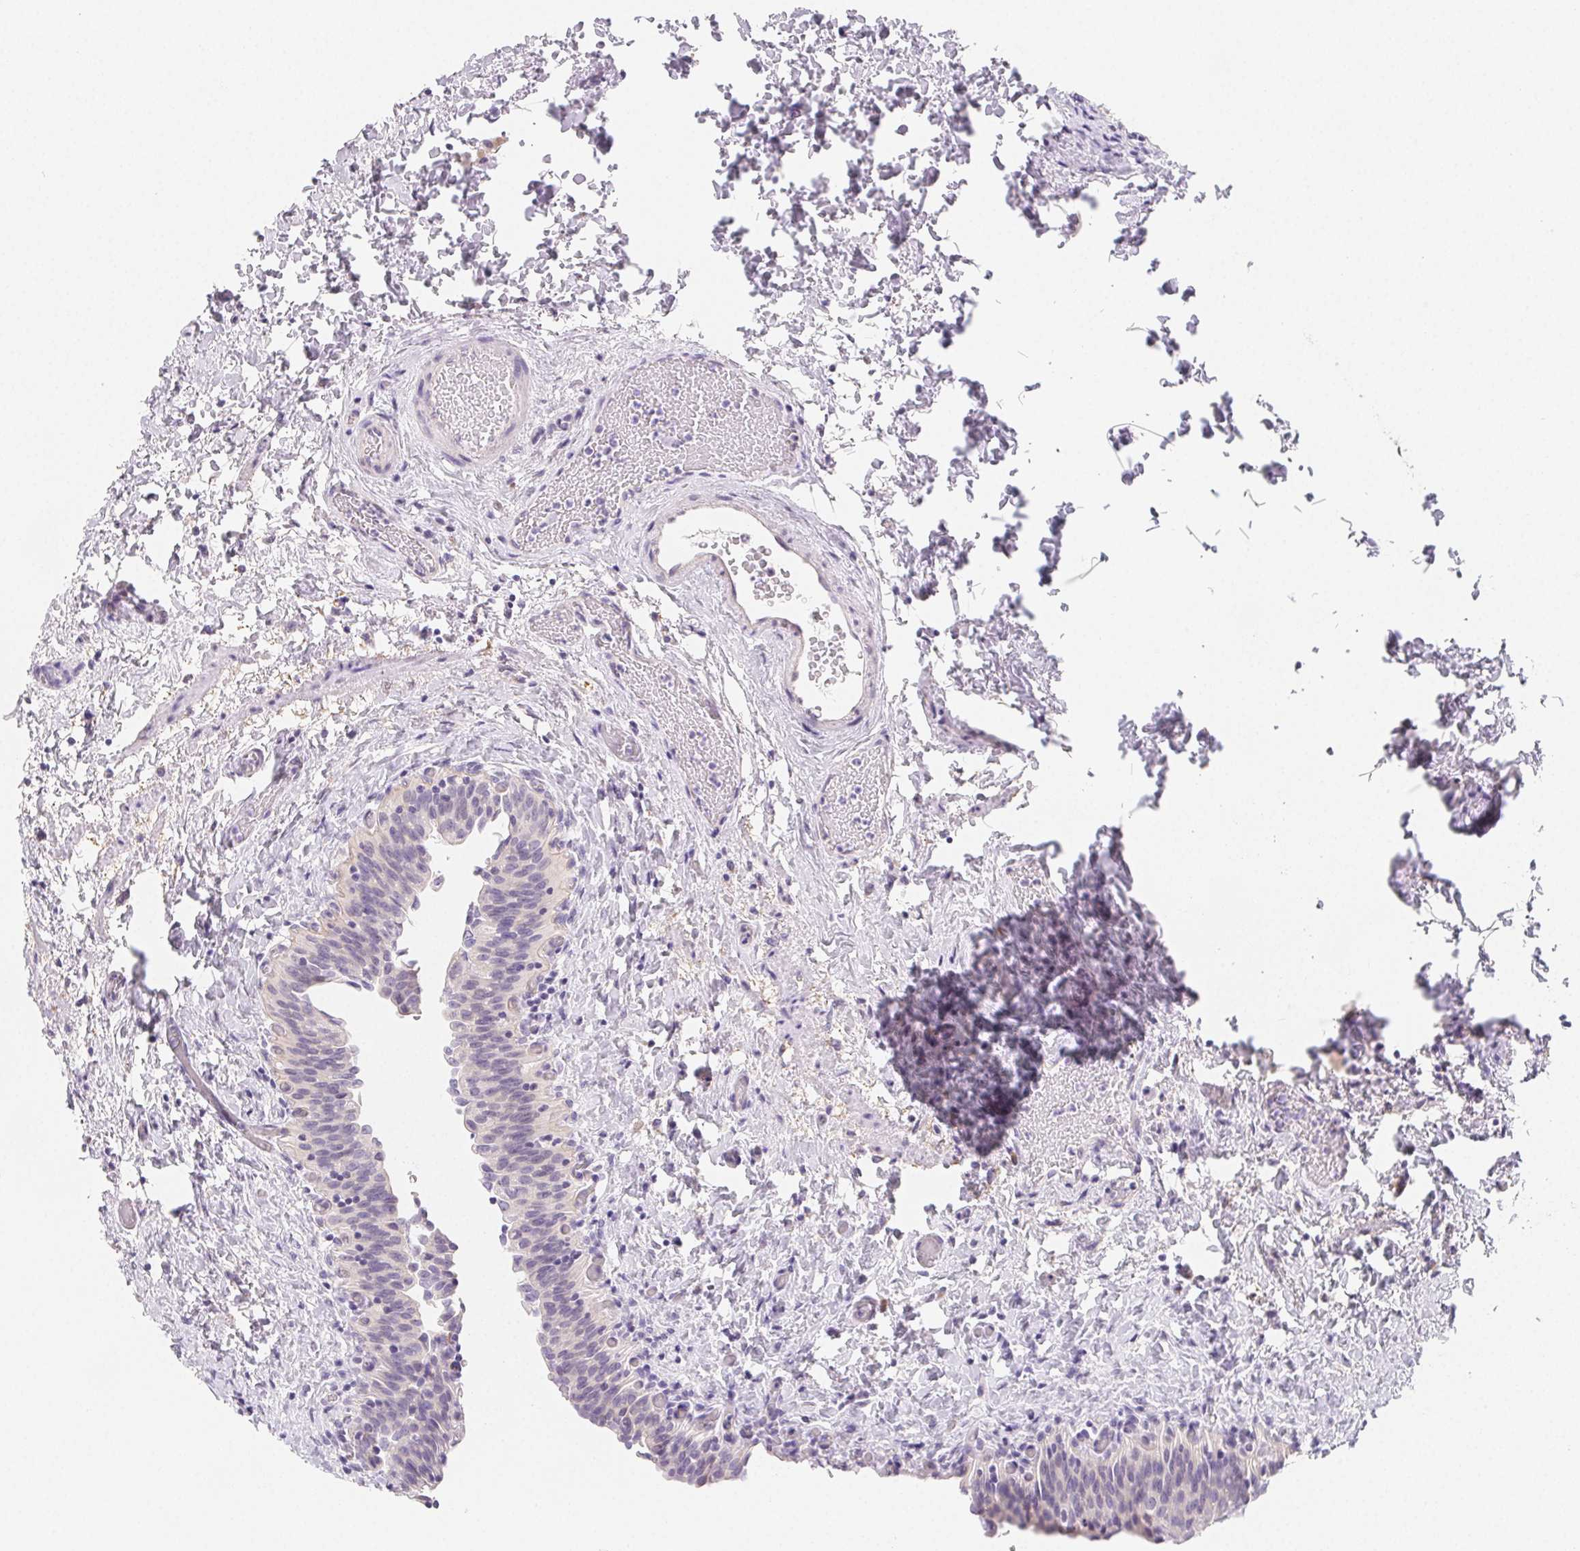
{"staining": {"intensity": "negative", "quantity": "none", "location": "none"}, "tissue": "urinary bladder", "cell_type": "Urothelial cells", "image_type": "normal", "snomed": [{"axis": "morphology", "description": "Normal tissue, NOS"}, {"axis": "topography", "description": "Urinary bladder"}], "caption": "A histopathology image of urinary bladder stained for a protein shows no brown staining in urothelial cells.", "gene": "ZBBX", "patient": {"sex": "male", "age": 56}}